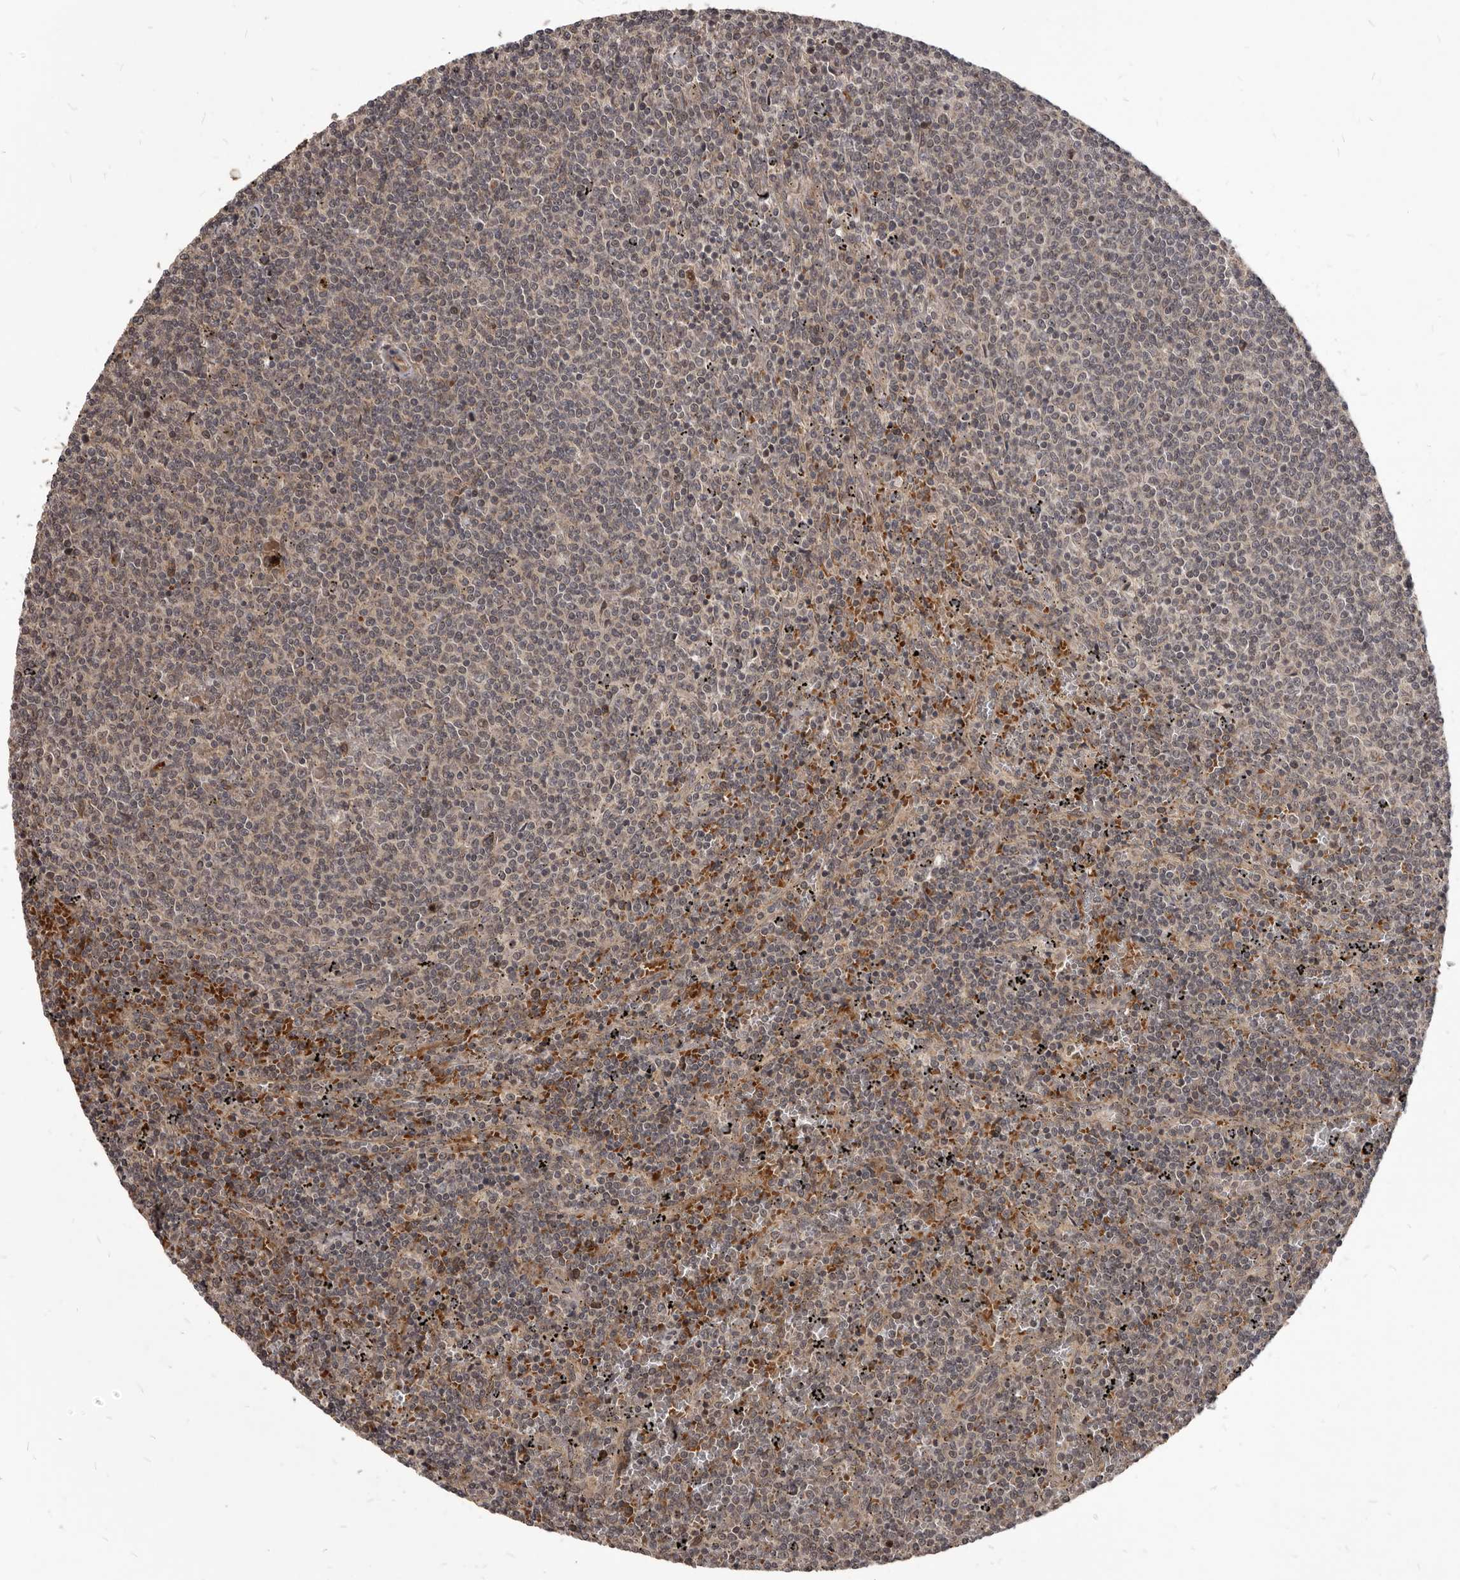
{"staining": {"intensity": "weak", "quantity": "<25%", "location": "nuclear"}, "tissue": "lymphoma", "cell_type": "Tumor cells", "image_type": "cancer", "snomed": [{"axis": "morphology", "description": "Malignant lymphoma, non-Hodgkin's type, Low grade"}, {"axis": "topography", "description": "Spleen"}], "caption": "Low-grade malignant lymphoma, non-Hodgkin's type was stained to show a protein in brown. There is no significant staining in tumor cells.", "gene": "GABPB2", "patient": {"sex": "female", "age": 50}}